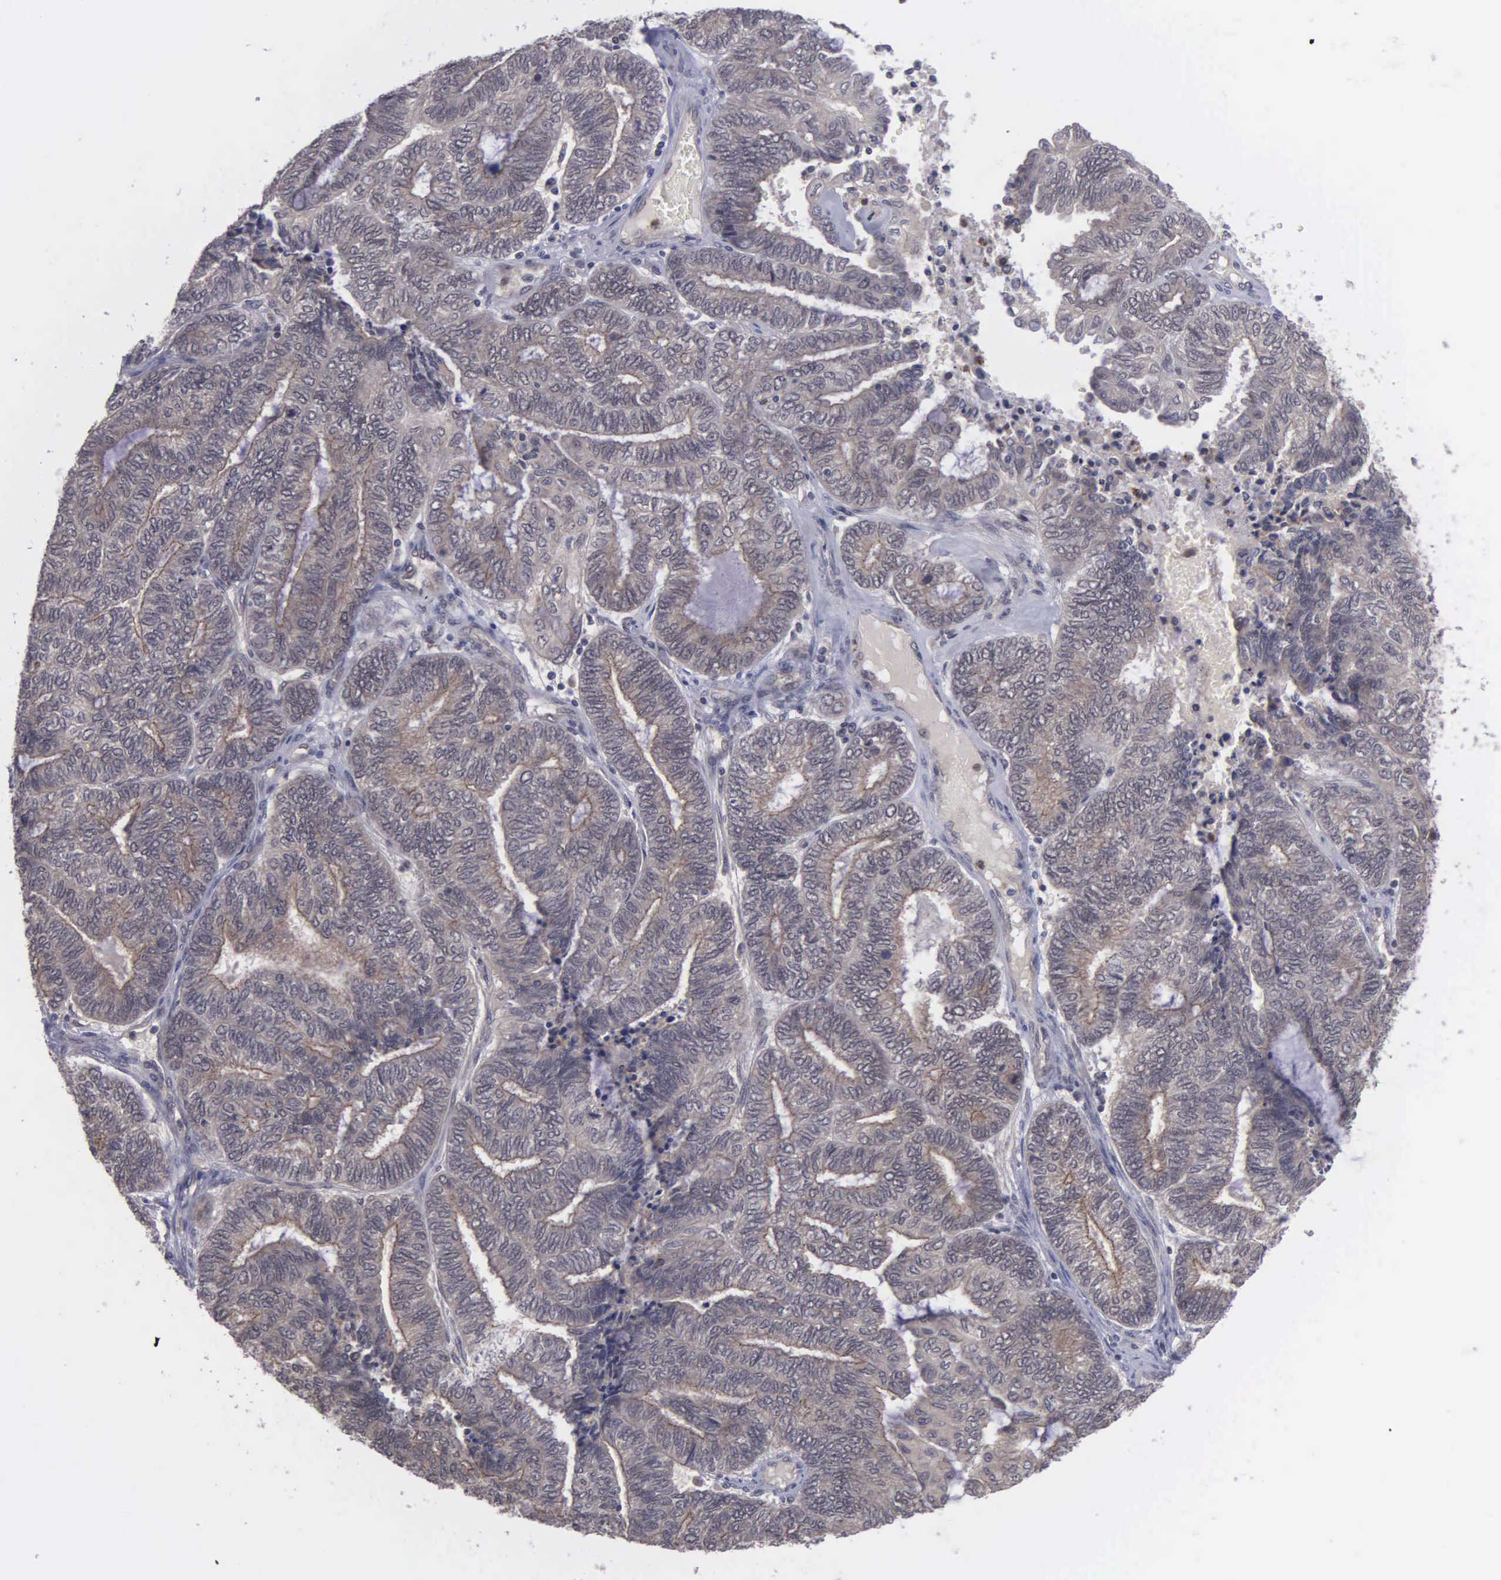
{"staining": {"intensity": "weak", "quantity": ">75%", "location": "cytoplasmic/membranous"}, "tissue": "endometrial cancer", "cell_type": "Tumor cells", "image_type": "cancer", "snomed": [{"axis": "morphology", "description": "Adenocarcinoma, NOS"}, {"axis": "topography", "description": "Uterus"}, {"axis": "topography", "description": "Endometrium"}], "caption": "A brown stain highlights weak cytoplasmic/membranous positivity of a protein in endometrial adenocarcinoma tumor cells.", "gene": "MAP3K9", "patient": {"sex": "female", "age": 70}}